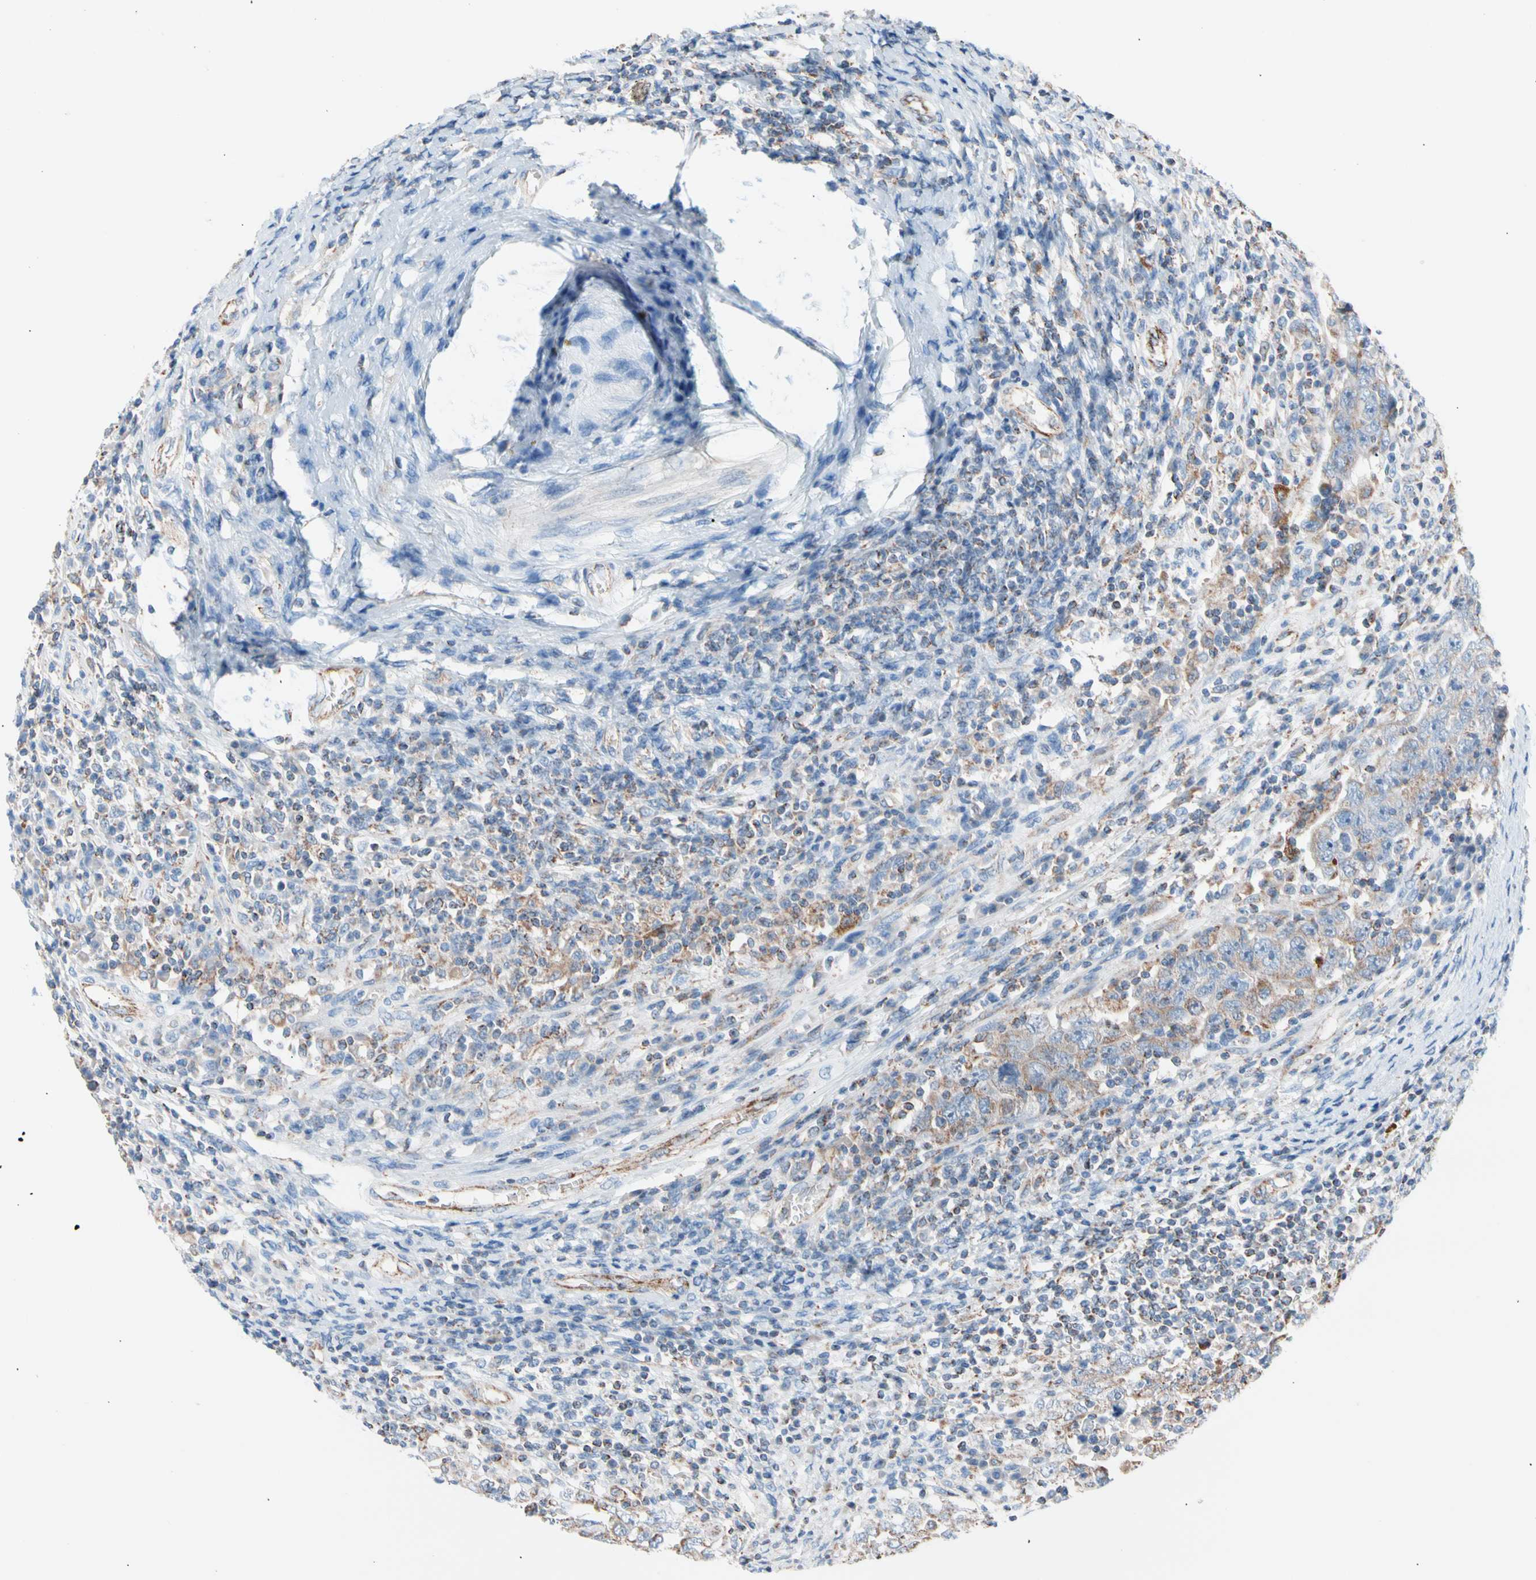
{"staining": {"intensity": "moderate", "quantity": "25%-75%", "location": "cytoplasmic/membranous"}, "tissue": "testis cancer", "cell_type": "Tumor cells", "image_type": "cancer", "snomed": [{"axis": "morphology", "description": "Carcinoma, Embryonal, NOS"}, {"axis": "topography", "description": "Testis"}], "caption": "Human testis cancer stained with a brown dye exhibits moderate cytoplasmic/membranous positive positivity in about 25%-75% of tumor cells.", "gene": "HK1", "patient": {"sex": "male", "age": 26}}